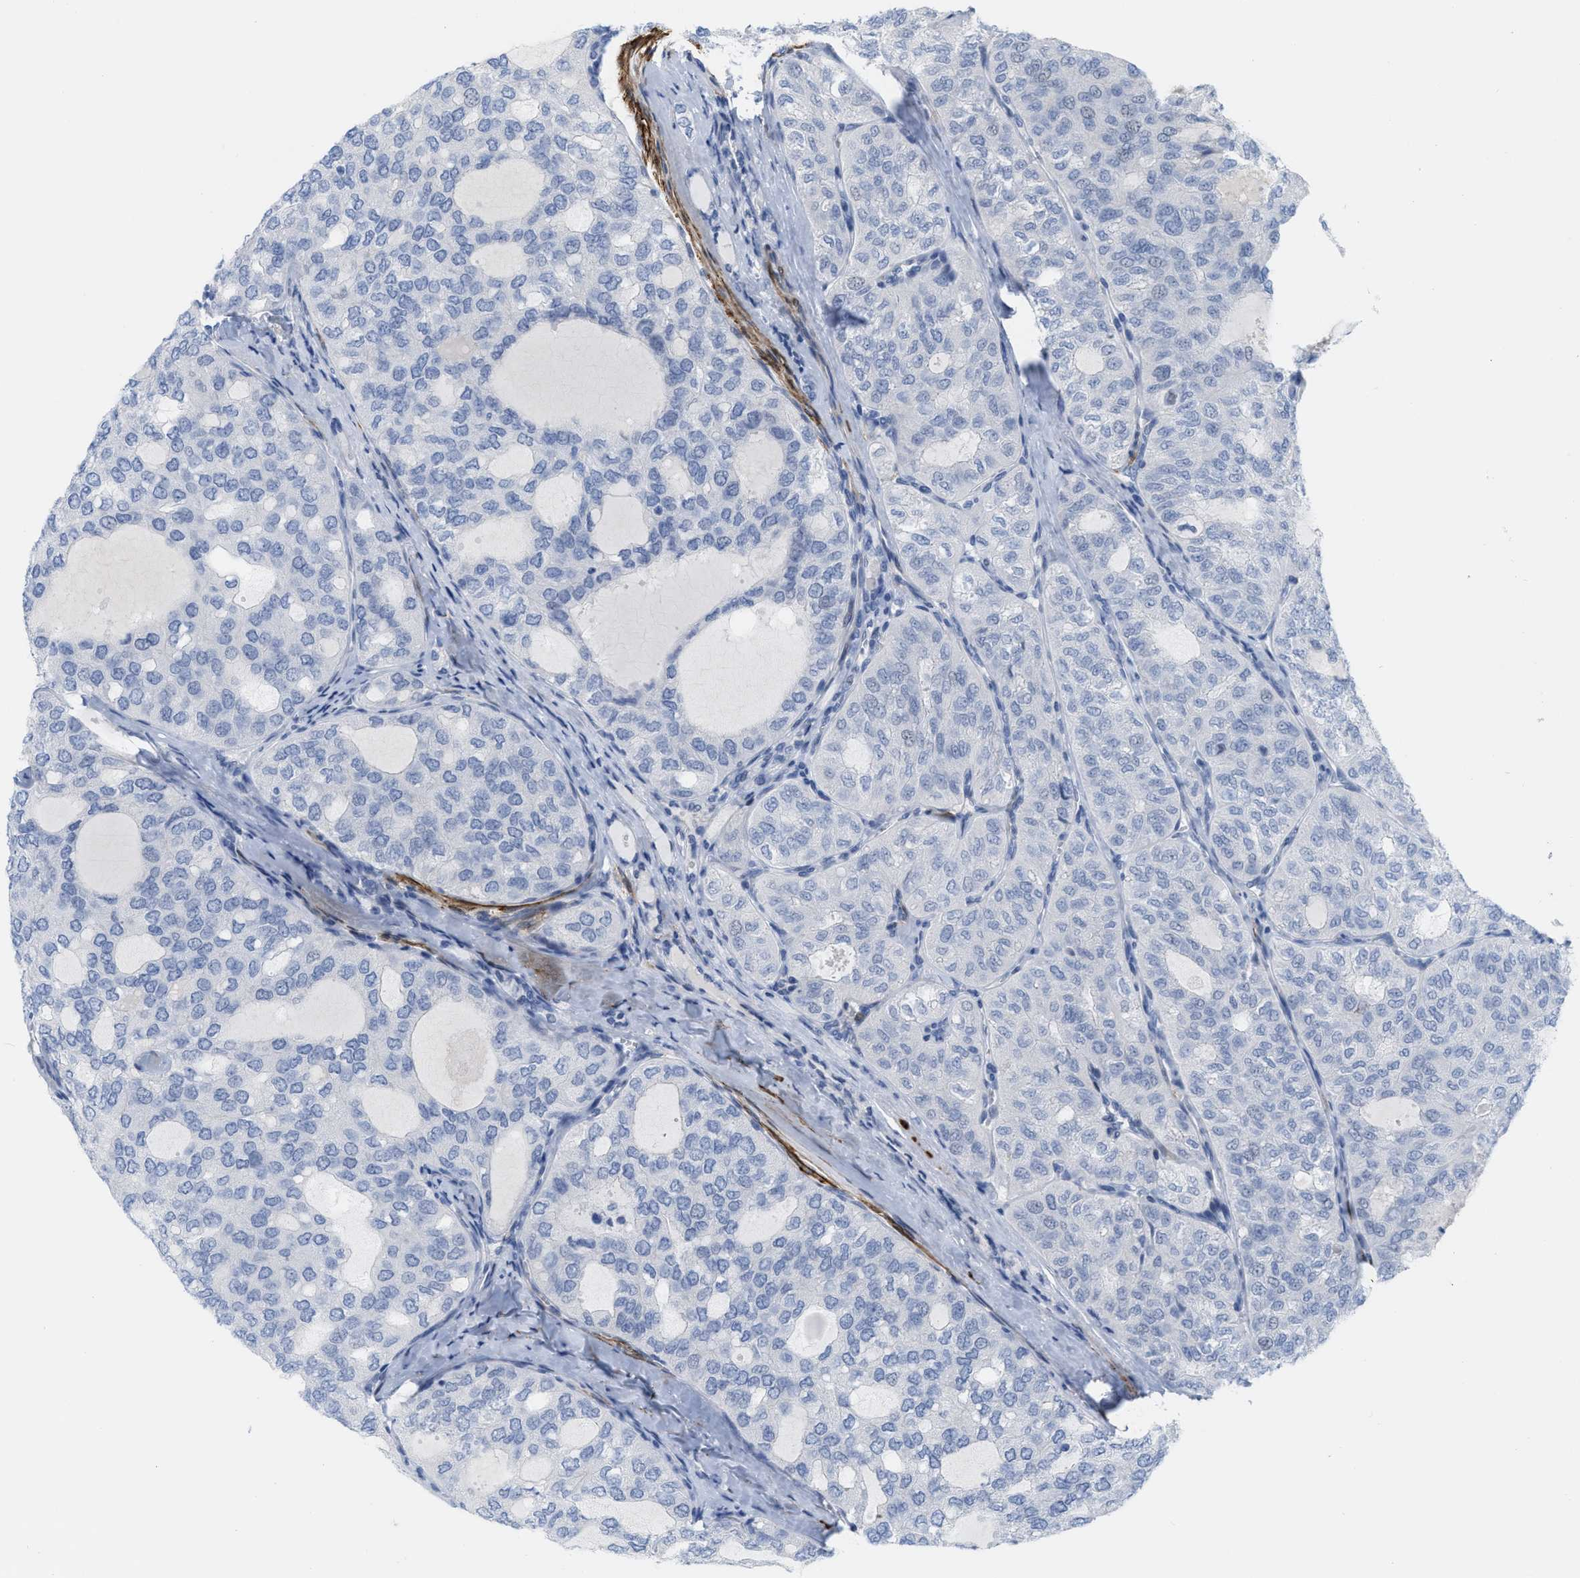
{"staining": {"intensity": "negative", "quantity": "none", "location": "none"}, "tissue": "thyroid cancer", "cell_type": "Tumor cells", "image_type": "cancer", "snomed": [{"axis": "morphology", "description": "Follicular adenoma carcinoma, NOS"}, {"axis": "topography", "description": "Thyroid gland"}], "caption": "IHC of thyroid cancer (follicular adenoma carcinoma) demonstrates no expression in tumor cells.", "gene": "TAGLN", "patient": {"sex": "male", "age": 75}}